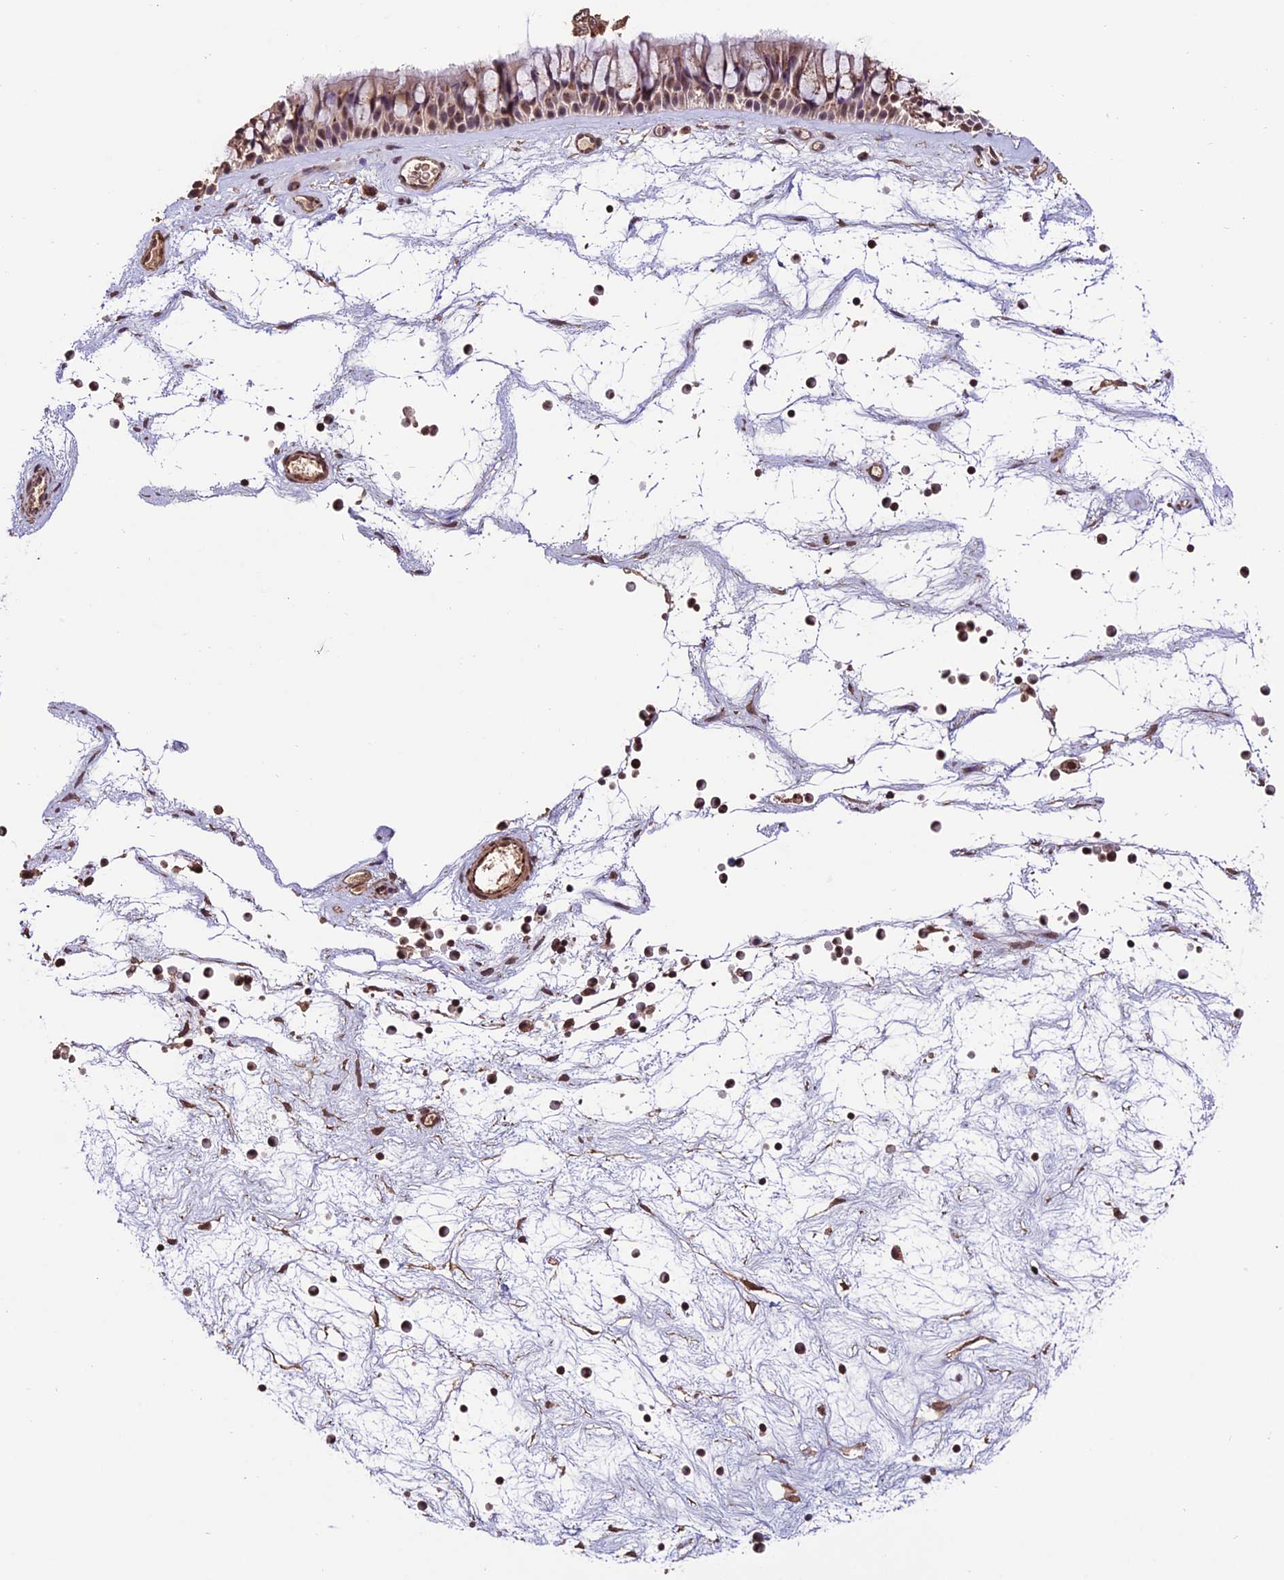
{"staining": {"intensity": "moderate", "quantity": ">75%", "location": "cytoplasmic/membranous,nuclear"}, "tissue": "nasopharynx", "cell_type": "Respiratory epithelial cells", "image_type": "normal", "snomed": [{"axis": "morphology", "description": "Normal tissue, NOS"}, {"axis": "topography", "description": "Nasopharynx"}], "caption": "Immunohistochemical staining of unremarkable nasopharynx exhibits medium levels of moderate cytoplasmic/membranous,nuclear expression in approximately >75% of respiratory epithelial cells.", "gene": "CABIN1", "patient": {"sex": "male", "age": 64}}